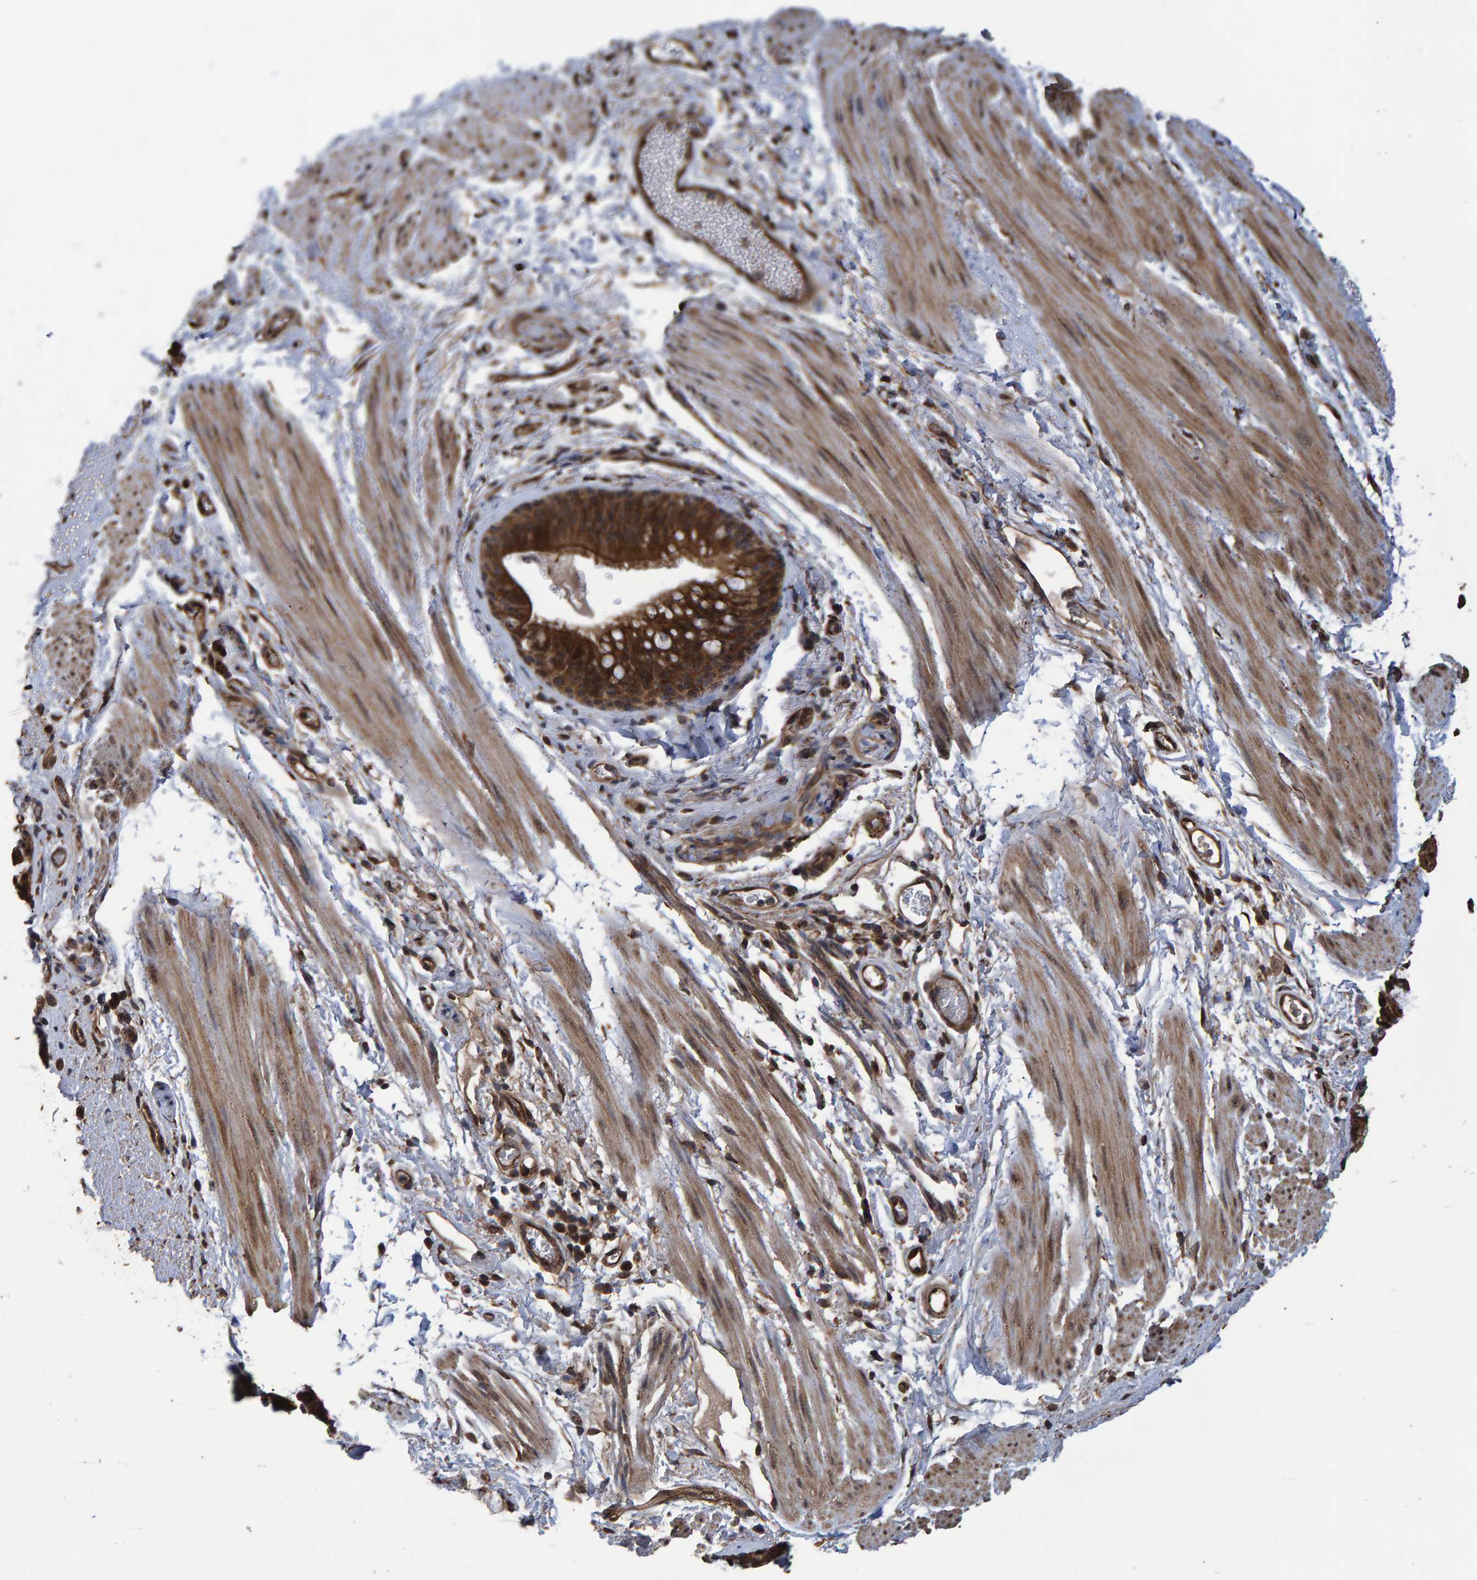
{"staining": {"intensity": "strong", "quantity": ">75%", "location": "cytoplasmic/membranous"}, "tissue": "bronchus", "cell_type": "Respiratory epithelial cells", "image_type": "normal", "snomed": [{"axis": "morphology", "description": "Normal tissue, NOS"}, {"axis": "topography", "description": "Cartilage tissue"}, {"axis": "topography", "description": "Bronchus"}], "caption": "Strong cytoplasmic/membranous expression for a protein is seen in about >75% of respiratory epithelial cells of normal bronchus using immunohistochemistry (IHC).", "gene": "TRIM68", "patient": {"sex": "female", "age": 53}}